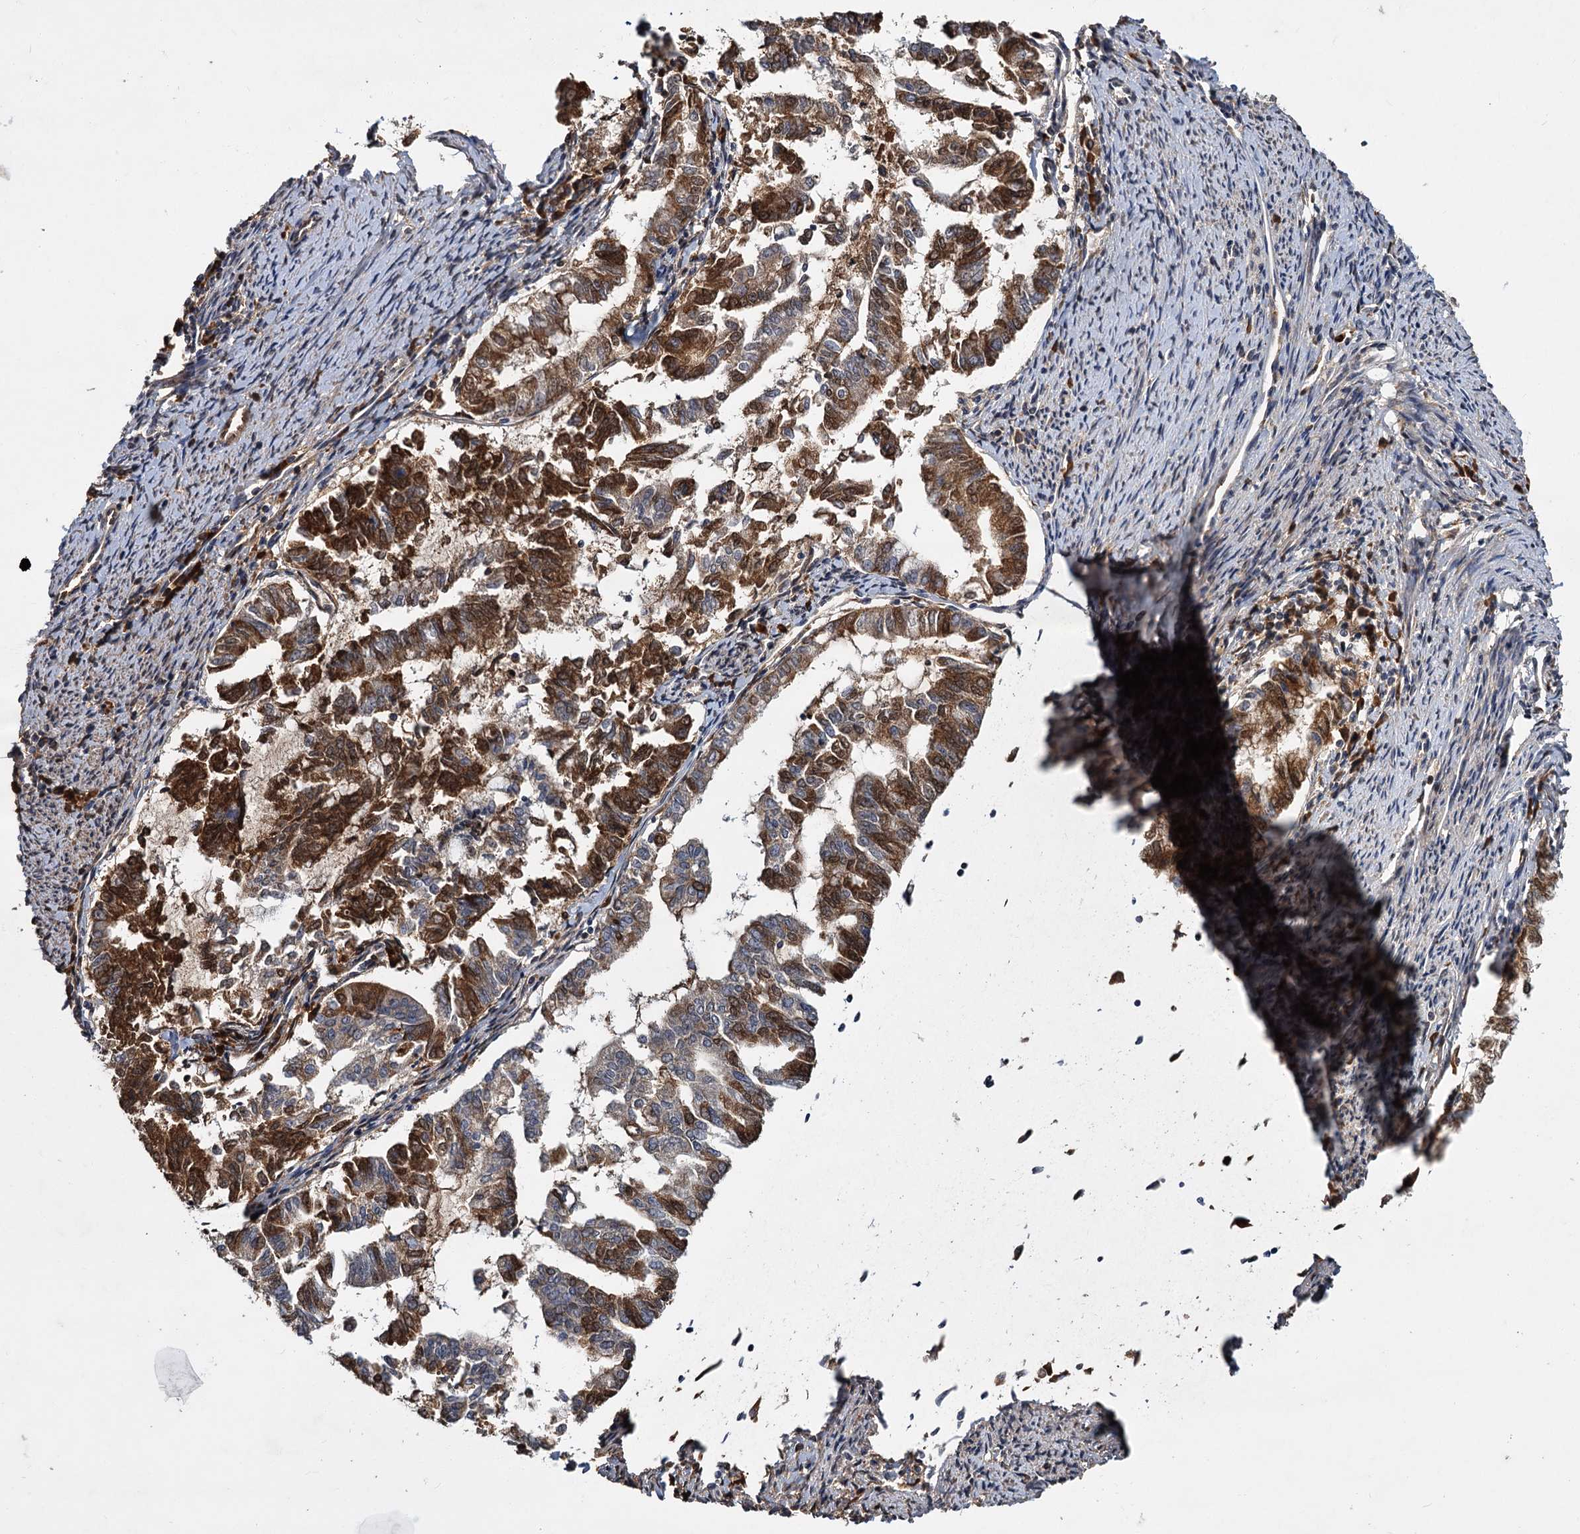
{"staining": {"intensity": "moderate", "quantity": "25%-75%", "location": "cytoplasmic/membranous"}, "tissue": "endometrial cancer", "cell_type": "Tumor cells", "image_type": "cancer", "snomed": [{"axis": "morphology", "description": "Adenocarcinoma, NOS"}, {"axis": "topography", "description": "Endometrium"}], "caption": "IHC image of endometrial cancer stained for a protein (brown), which displays medium levels of moderate cytoplasmic/membranous positivity in approximately 25%-75% of tumor cells.", "gene": "MBD6", "patient": {"sex": "female", "age": 79}}